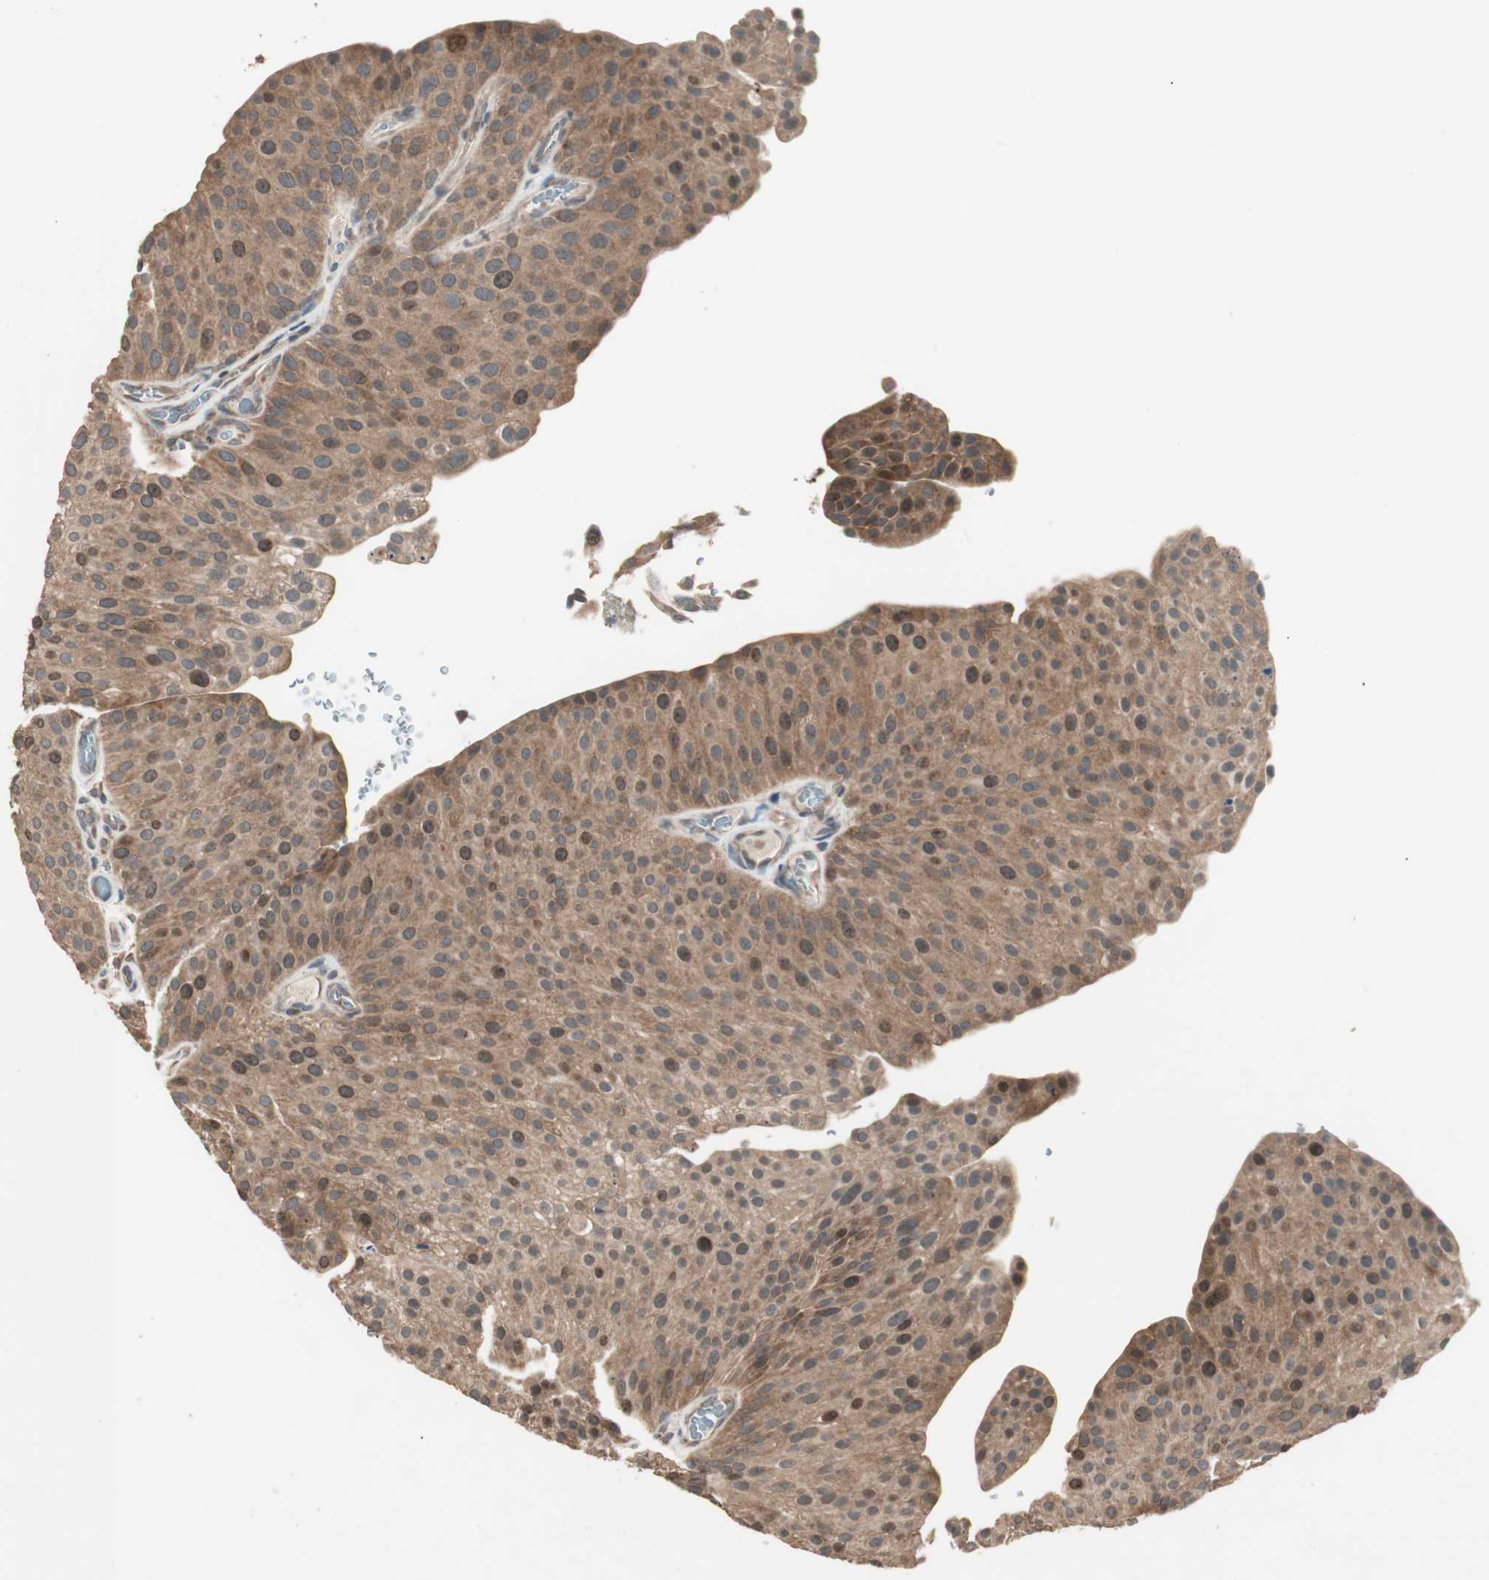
{"staining": {"intensity": "moderate", "quantity": ">75%", "location": "cytoplasmic/membranous,nuclear"}, "tissue": "urothelial cancer", "cell_type": "Tumor cells", "image_type": "cancer", "snomed": [{"axis": "morphology", "description": "Urothelial carcinoma, Low grade"}, {"axis": "topography", "description": "Smooth muscle"}, {"axis": "topography", "description": "Urinary bladder"}], "caption": "Protein positivity by immunohistochemistry displays moderate cytoplasmic/membranous and nuclear staining in approximately >75% of tumor cells in low-grade urothelial carcinoma. Nuclei are stained in blue.", "gene": "ATP6AP2", "patient": {"sex": "male", "age": 60}}